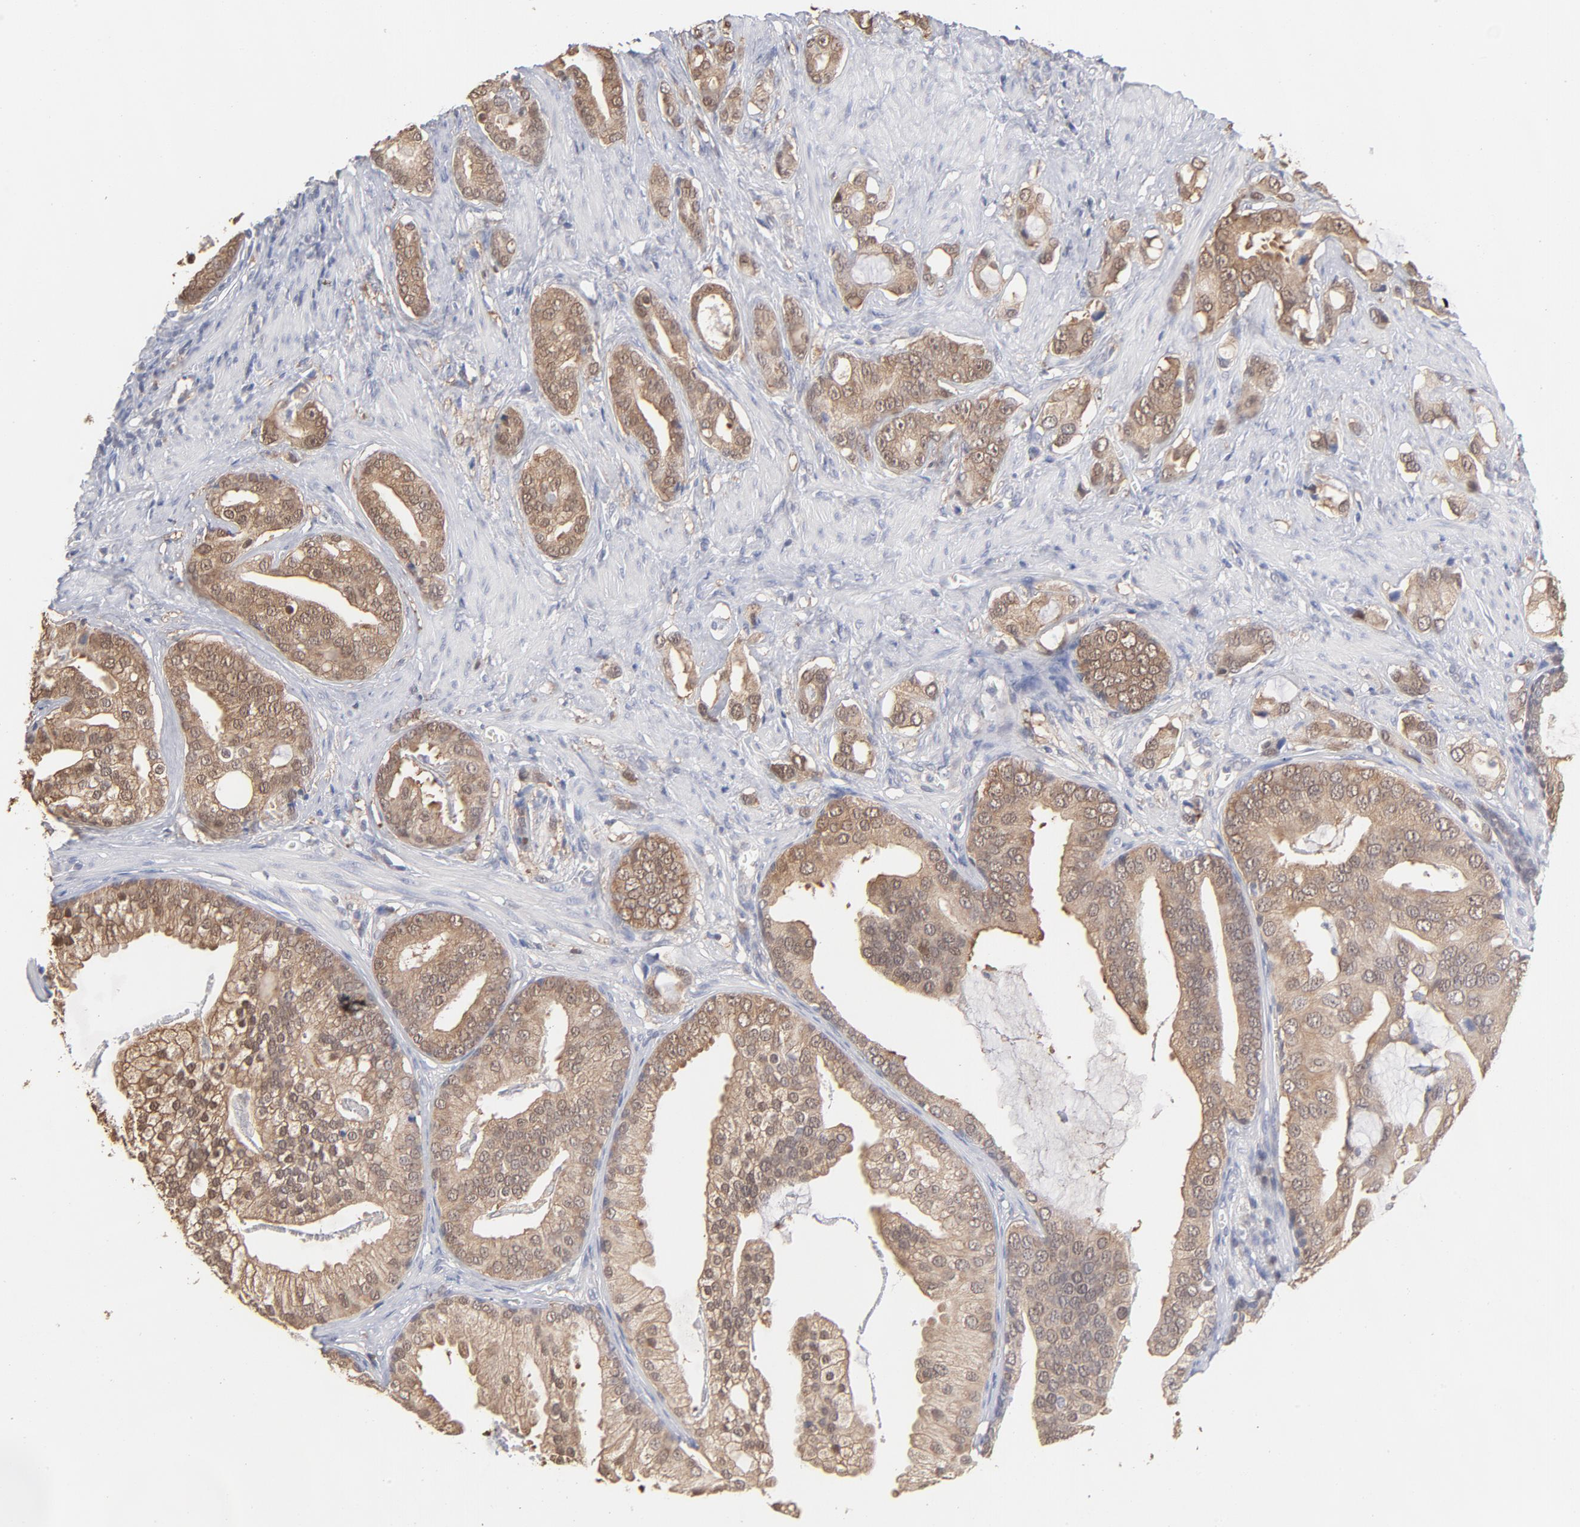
{"staining": {"intensity": "moderate", "quantity": ">75%", "location": "cytoplasmic/membranous"}, "tissue": "prostate cancer", "cell_type": "Tumor cells", "image_type": "cancer", "snomed": [{"axis": "morphology", "description": "Adenocarcinoma, Low grade"}, {"axis": "topography", "description": "Prostate"}], "caption": "A histopathology image of prostate cancer stained for a protein displays moderate cytoplasmic/membranous brown staining in tumor cells.", "gene": "MIF", "patient": {"sex": "male", "age": 58}}